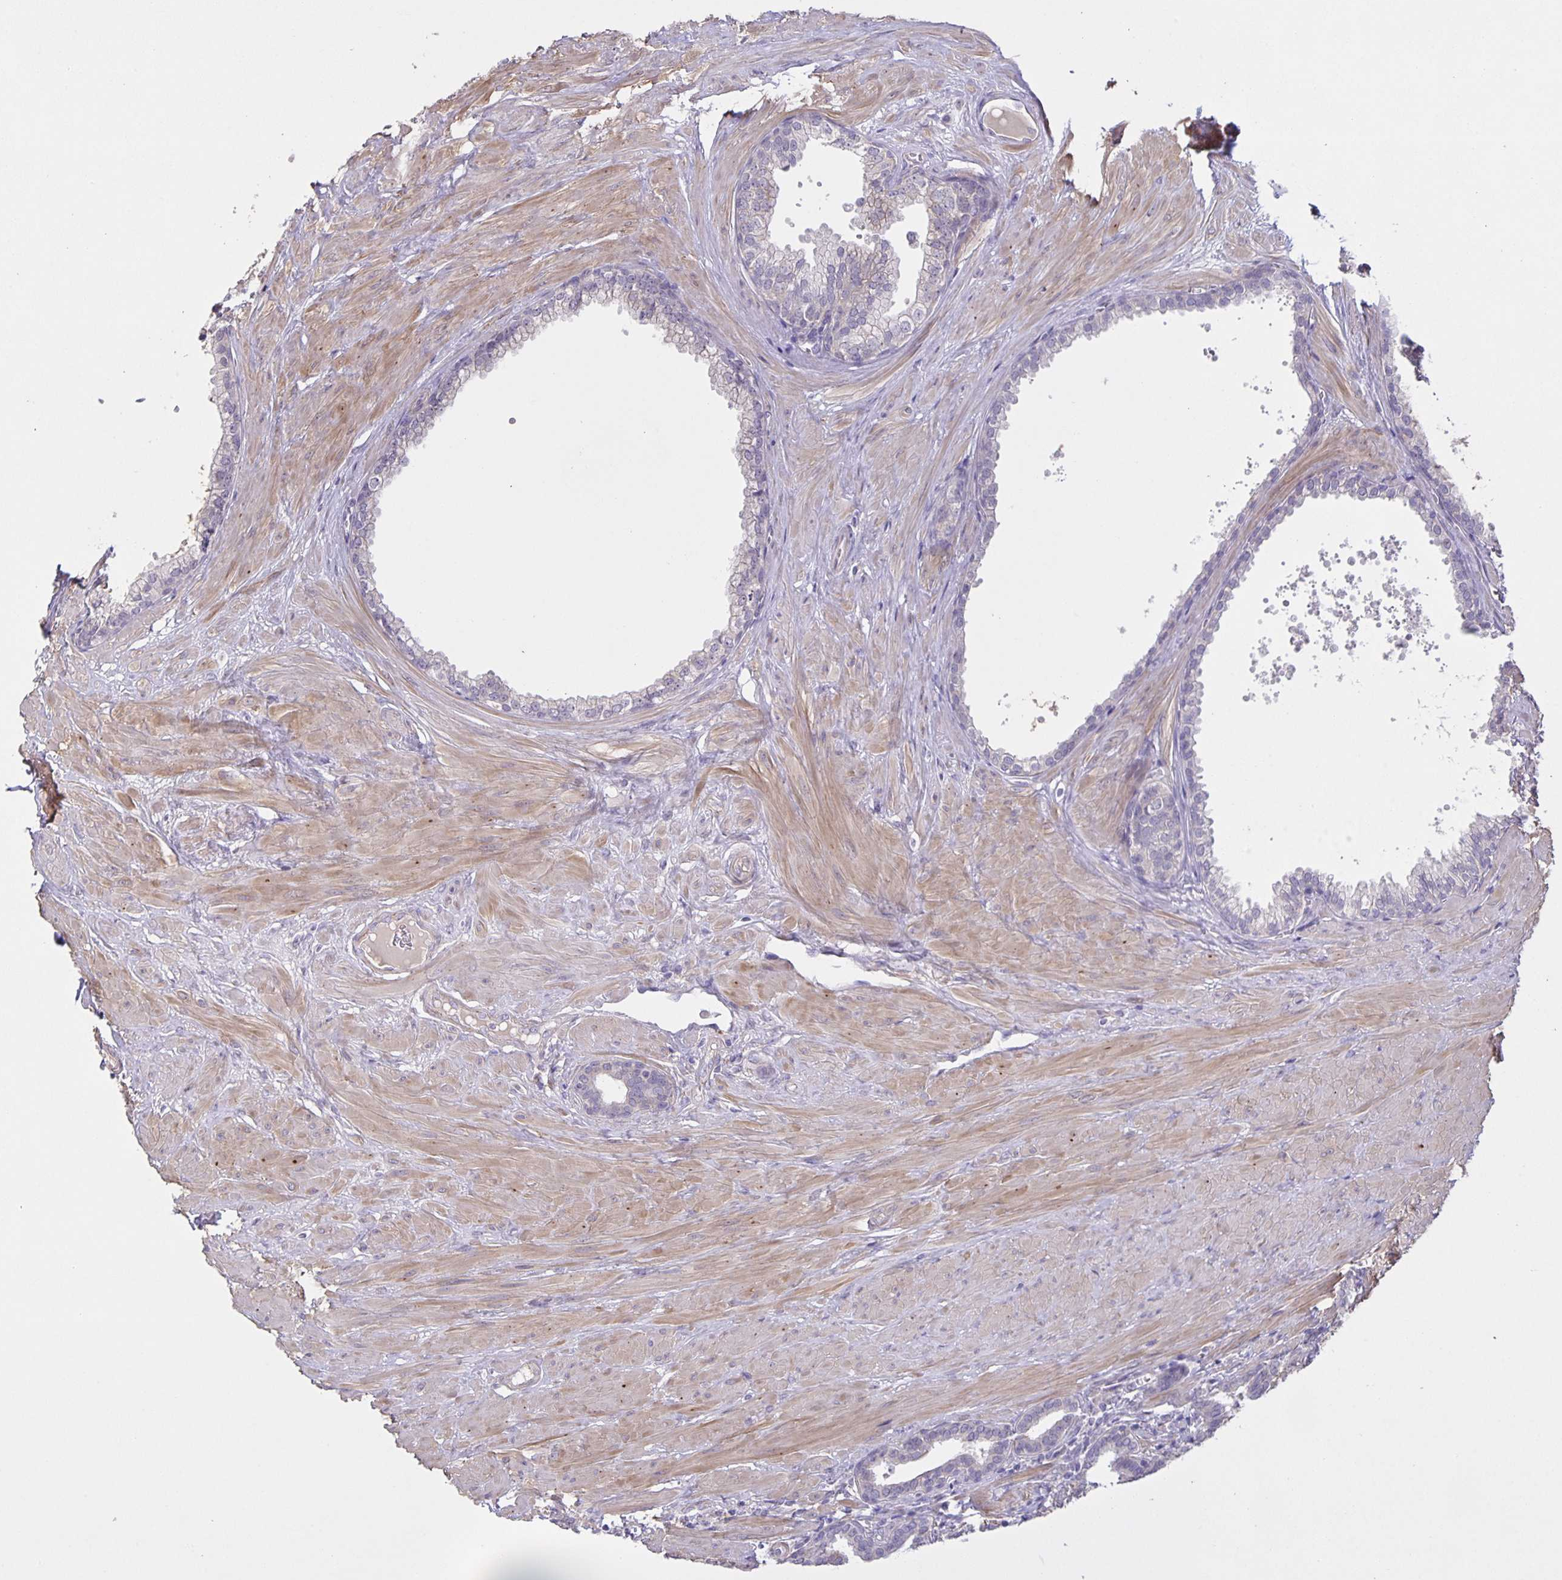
{"staining": {"intensity": "negative", "quantity": "none", "location": "none"}, "tissue": "prostate", "cell_type": "Glandular cells", "image_type": "normal", "snomed": [{"axis": "morphology", "description": "Normal tissue, NOS"}, {"axis": "topography", "description": "Prostate"}, {"axis": "topography", "description": "Peripheral nerve tissue"}], "caption": "This is an immunohistochemistry (IHC) image of unremarkable prostate. There is no staining in glandular cells.", "gene": "SRCIN1", "patient": {"sex": "male", "age": 55}}